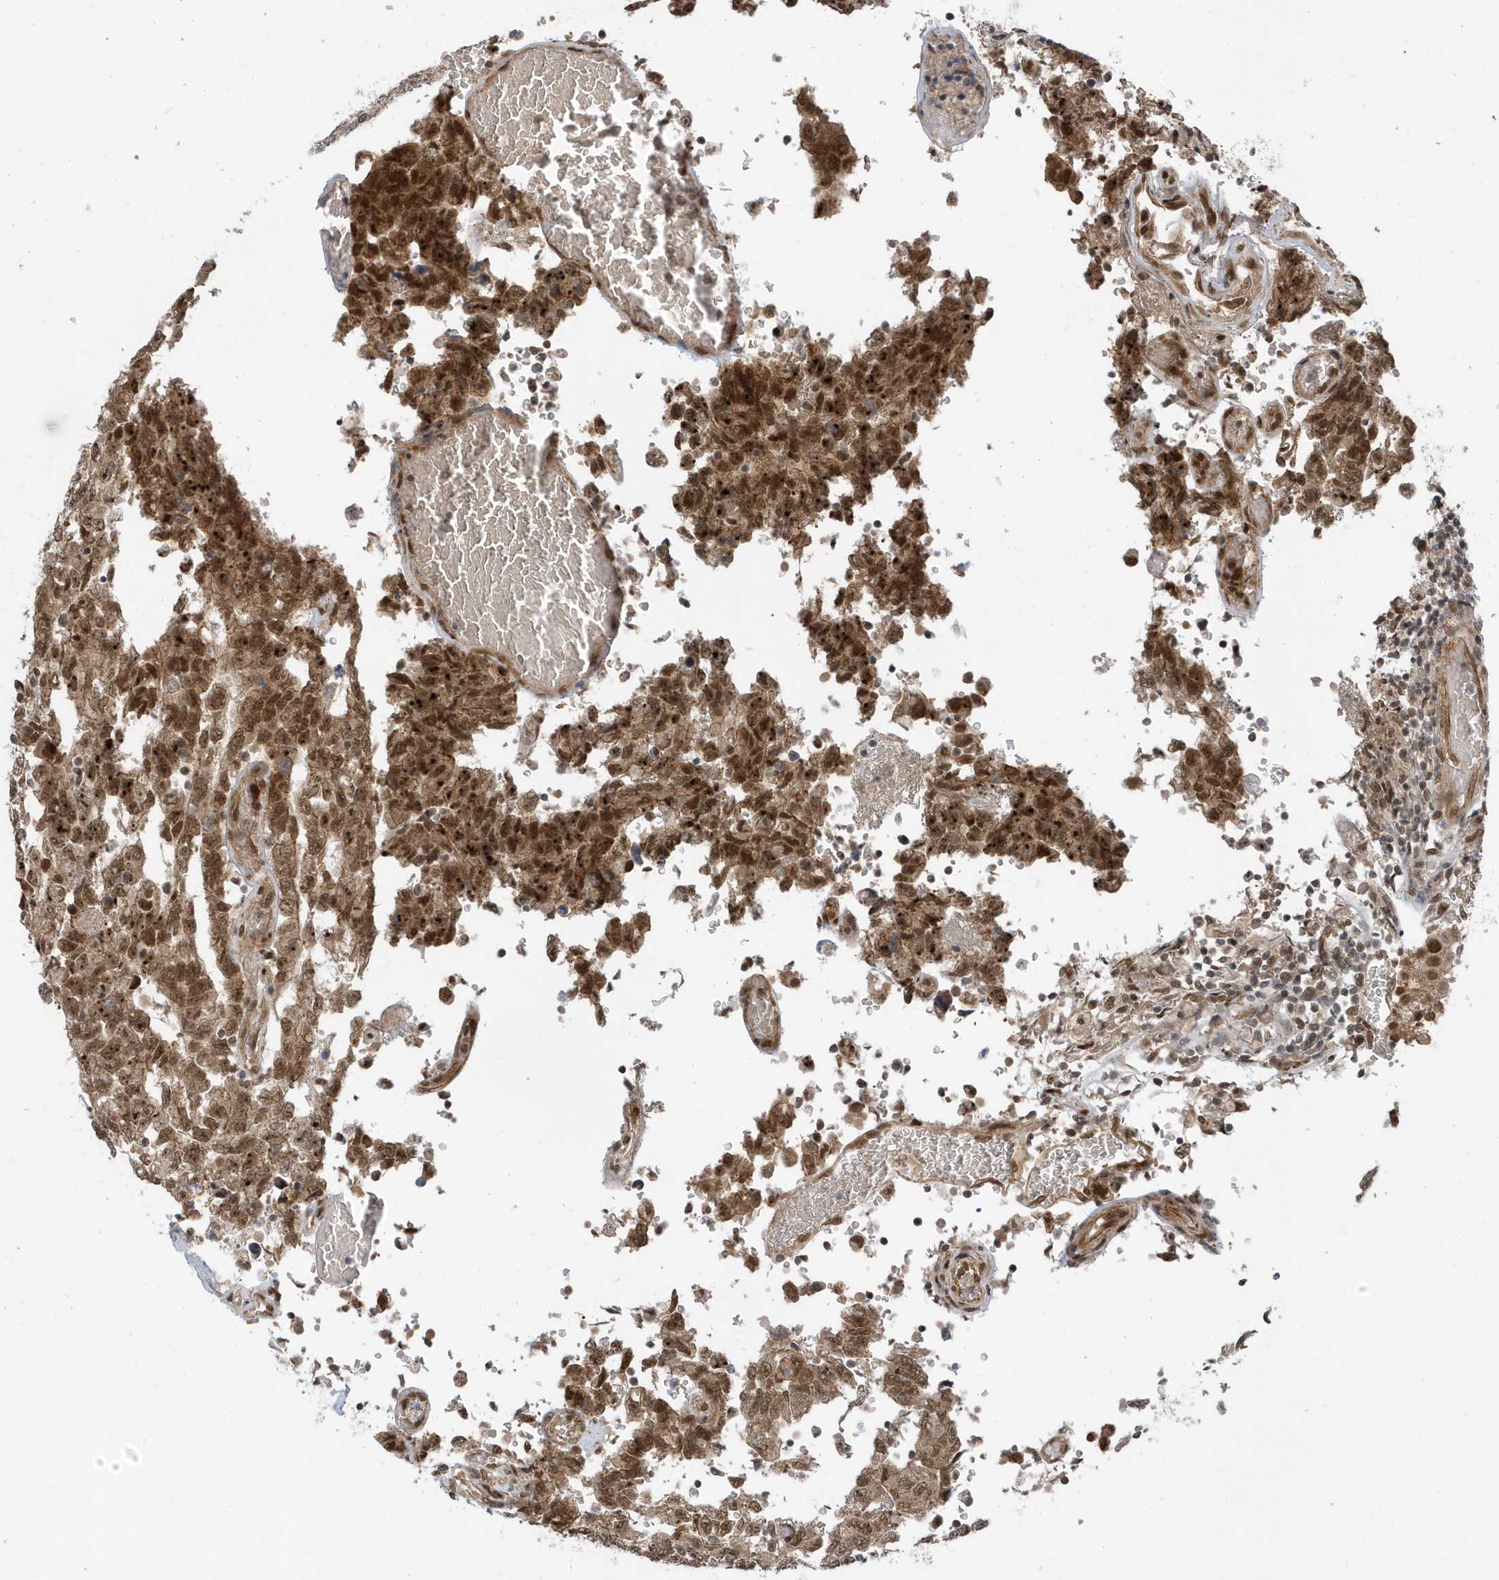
{"staining": {"intensity": "moderate", "quantity": ">75%", "location": "cytoplasmic/membranous,nuclear"}, "tissue": "testis cancer", "cell_type": "Tumor cells", "image_type": "cancer", "snomed": [{"axis": "morphology", "description": "Carcinoma, Embryonal, NOS"}, {"axis": "topography", "description": "Testis"}], "caption": "Tumor cells exhibit medium levels of moderate cytoplasmic/membranous and nuclear staining in about >75% of cells in human testis cancer.", "gene": "USP53", "patient": {"sex": "male", "age": 26}}